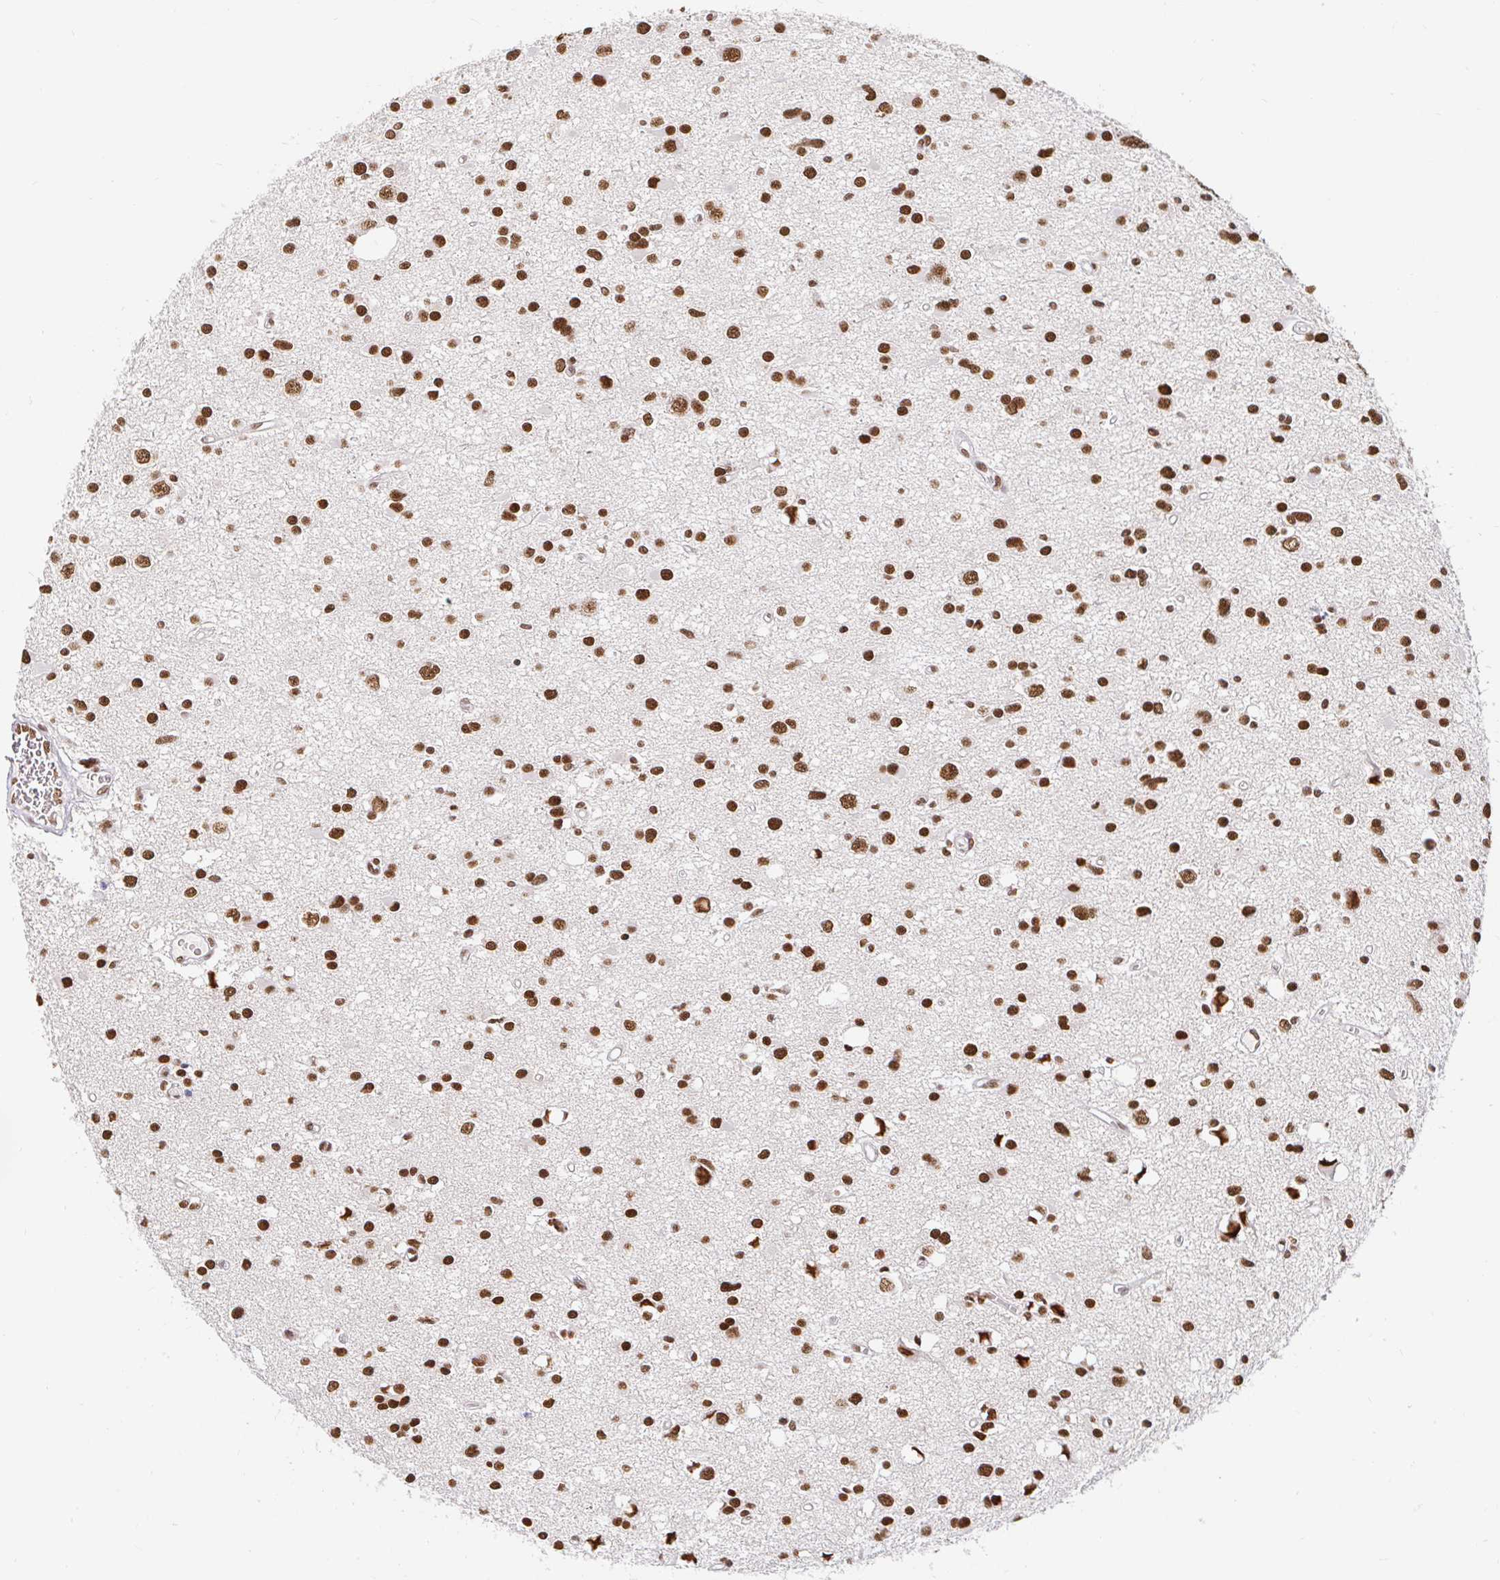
{"staining": {"intensity": "moderate", "quantity": ">75%", "location": "nuclear"}, "tissue": "glioma", "cell_type": "Tumor cells", "image_type": "cancer", "snomed": [{"axis": "morphology", "description": "Glioma, malignant, High grade"}, {"axis": "topography", "description": "Brain"}], "caption": "Malignant glioma (high-grade) stained with immunohistochemistry shows moderate nuclear positivity in about >75% of tumor cells.", "gene": "RBMX", "patient": {"sex": "male", "age": 54}}